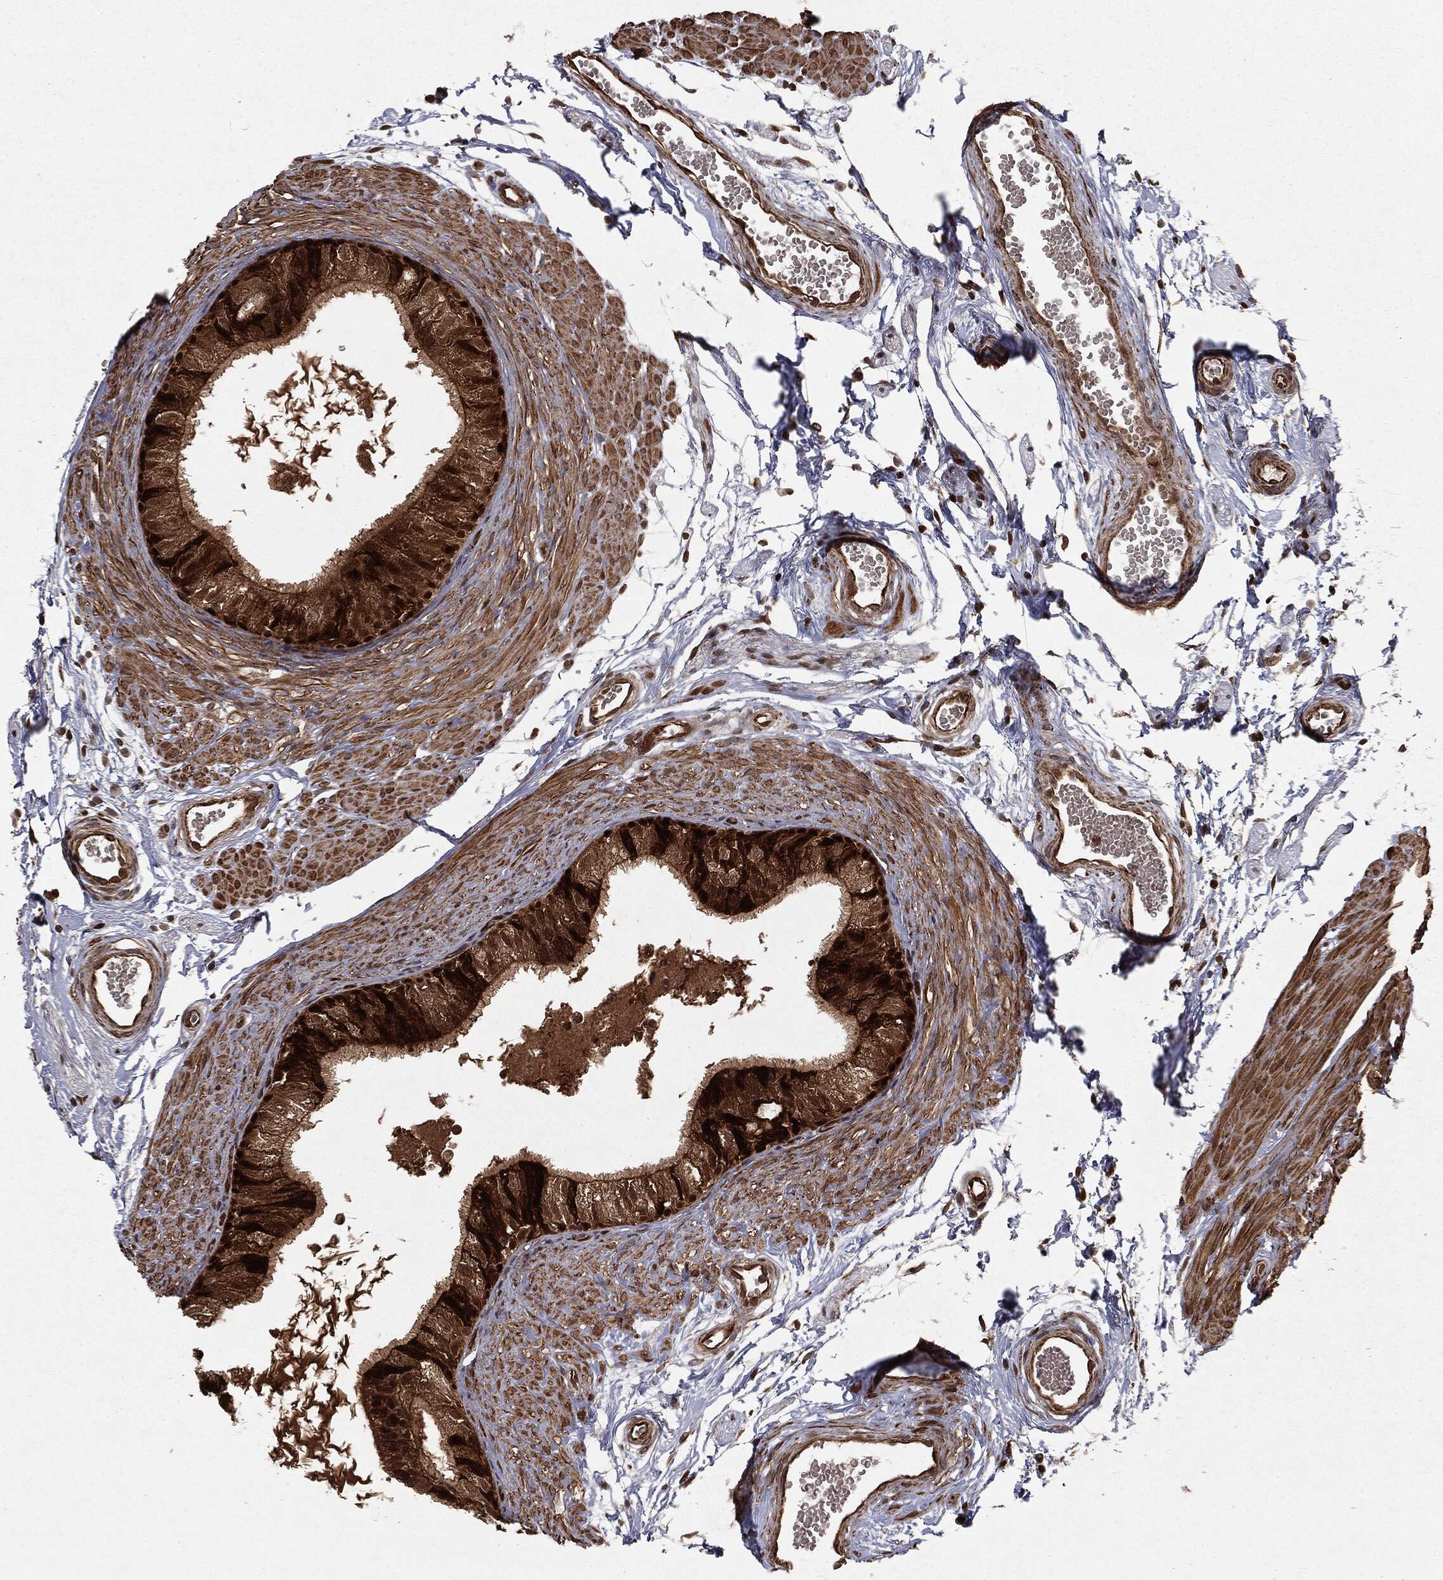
{"staining": {"intensity": "strong", "quantity": ">75%", "location": "cytoplasmic/membranous,nuclear"}, "tissue": "epididymis", "cell_type": "Glandular cells", "image_type": "normal", "snomed": [{"axis": "morphology", "description": "Normal tissue, NOS"}, {"axis": "topography", "description": "Epididymis"}], "caption": "Glandular cells display high levels of strong cytoplasmic/membranous,nuclear staining in approximately >75% of cells in benign human epididymis. The staining is performed using DAB (3,3'-diaminobenzidine) brown chromogen to label protein expression. The nuclei are counter-stained blue using hematoxylin.", "gene": "RANBP9", "patient": {"sex": "male", "age": 22}}